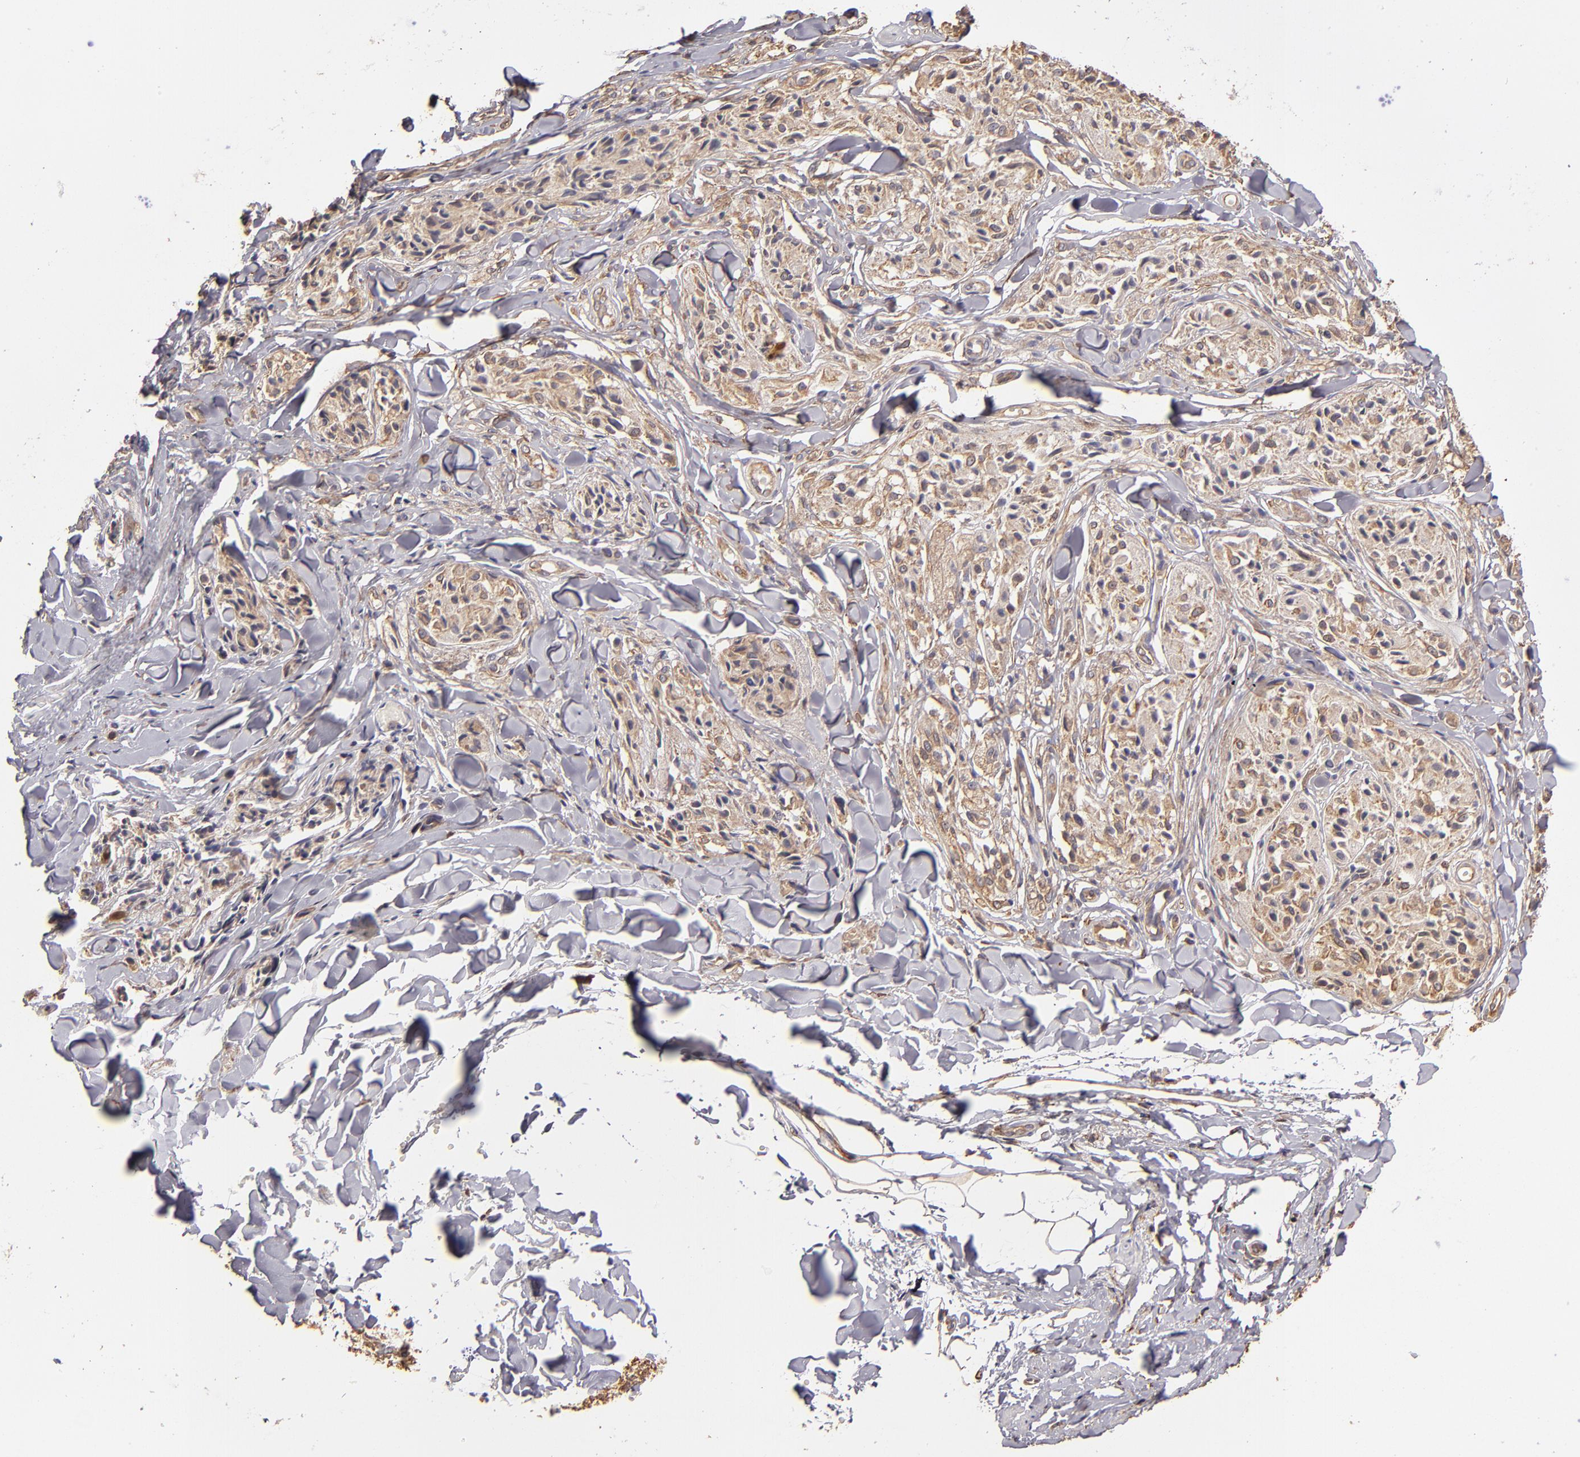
{"staining": {"intensity": "moderate", "quantity": ">75%", "location": "cytoplasmic/membranous"}, "tissue": "melanoma", "cell_type": "Tumor cells", "image_type": "cancer", "snomed": [{"axis": "morphology", "description": "Malignant melanoma, Metastatic site"}, {"axis": "topography", "description": "Skin"}], "caption": "High-power microscopy captured an immunohistochemistry histopathology image of melanoma, revealing moderate cytoplasmic/membranous expression in approximately >75% of tumor cells.", "gene": "ABCC1", "patient": {"sex": "female", "age": 66}}